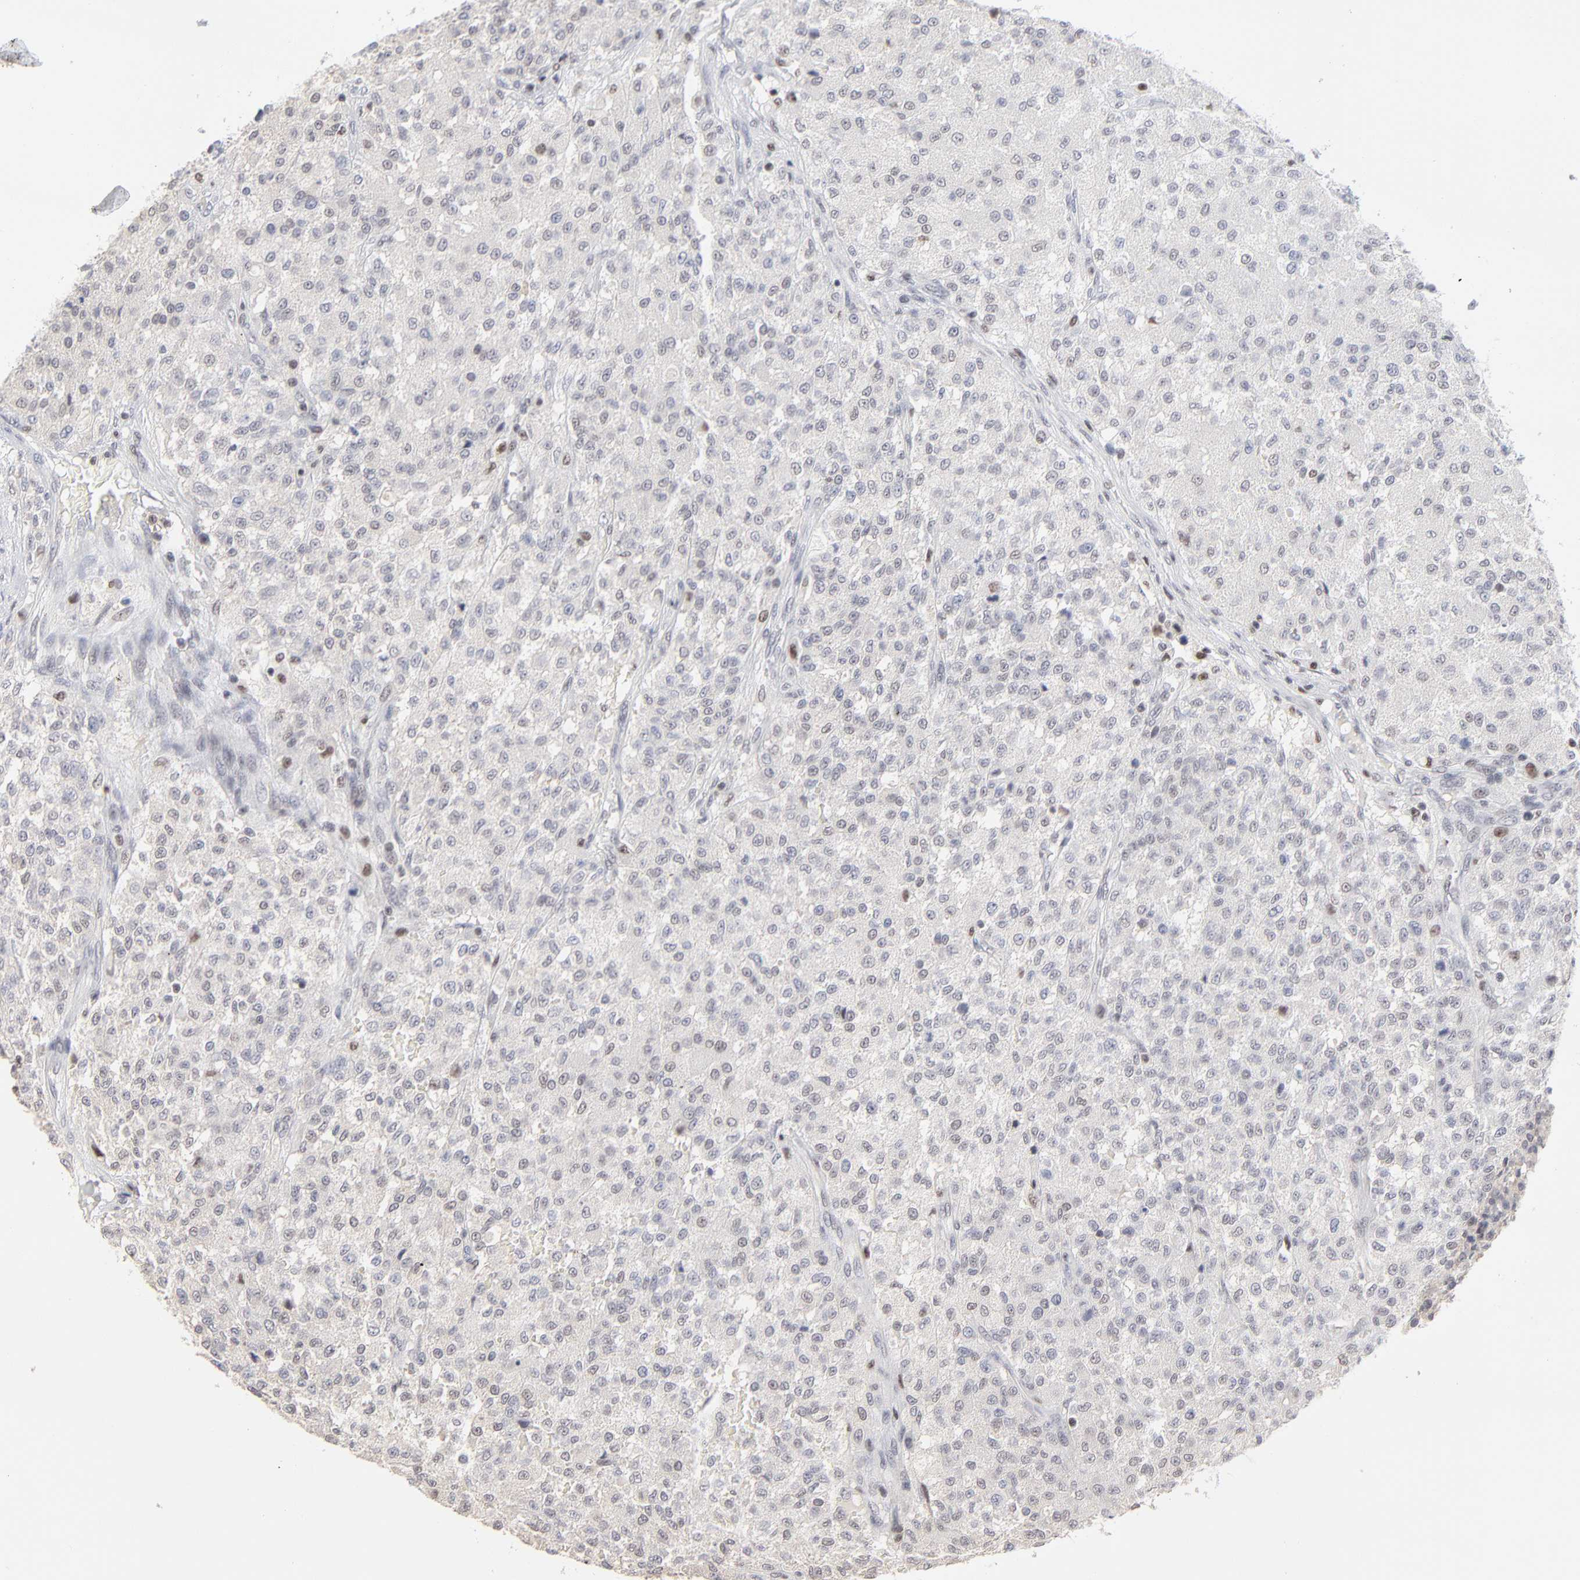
{"staining": {"intensity": "negative", "quantity": "none", "location": "none"}, "tissue": "testis cancer", "cell_type": "Tumor cells", "image_type": "cancer", "snomed": [{"axis": "morphology", "description": "Seminoma, NOS"}, {"axis": "topography", "description": "Testis"}], "caption": "Tumor cells show no significant staining in testis seminoma.", "gene": "MAX", "patient": {"sex": "male", "age": 59}}